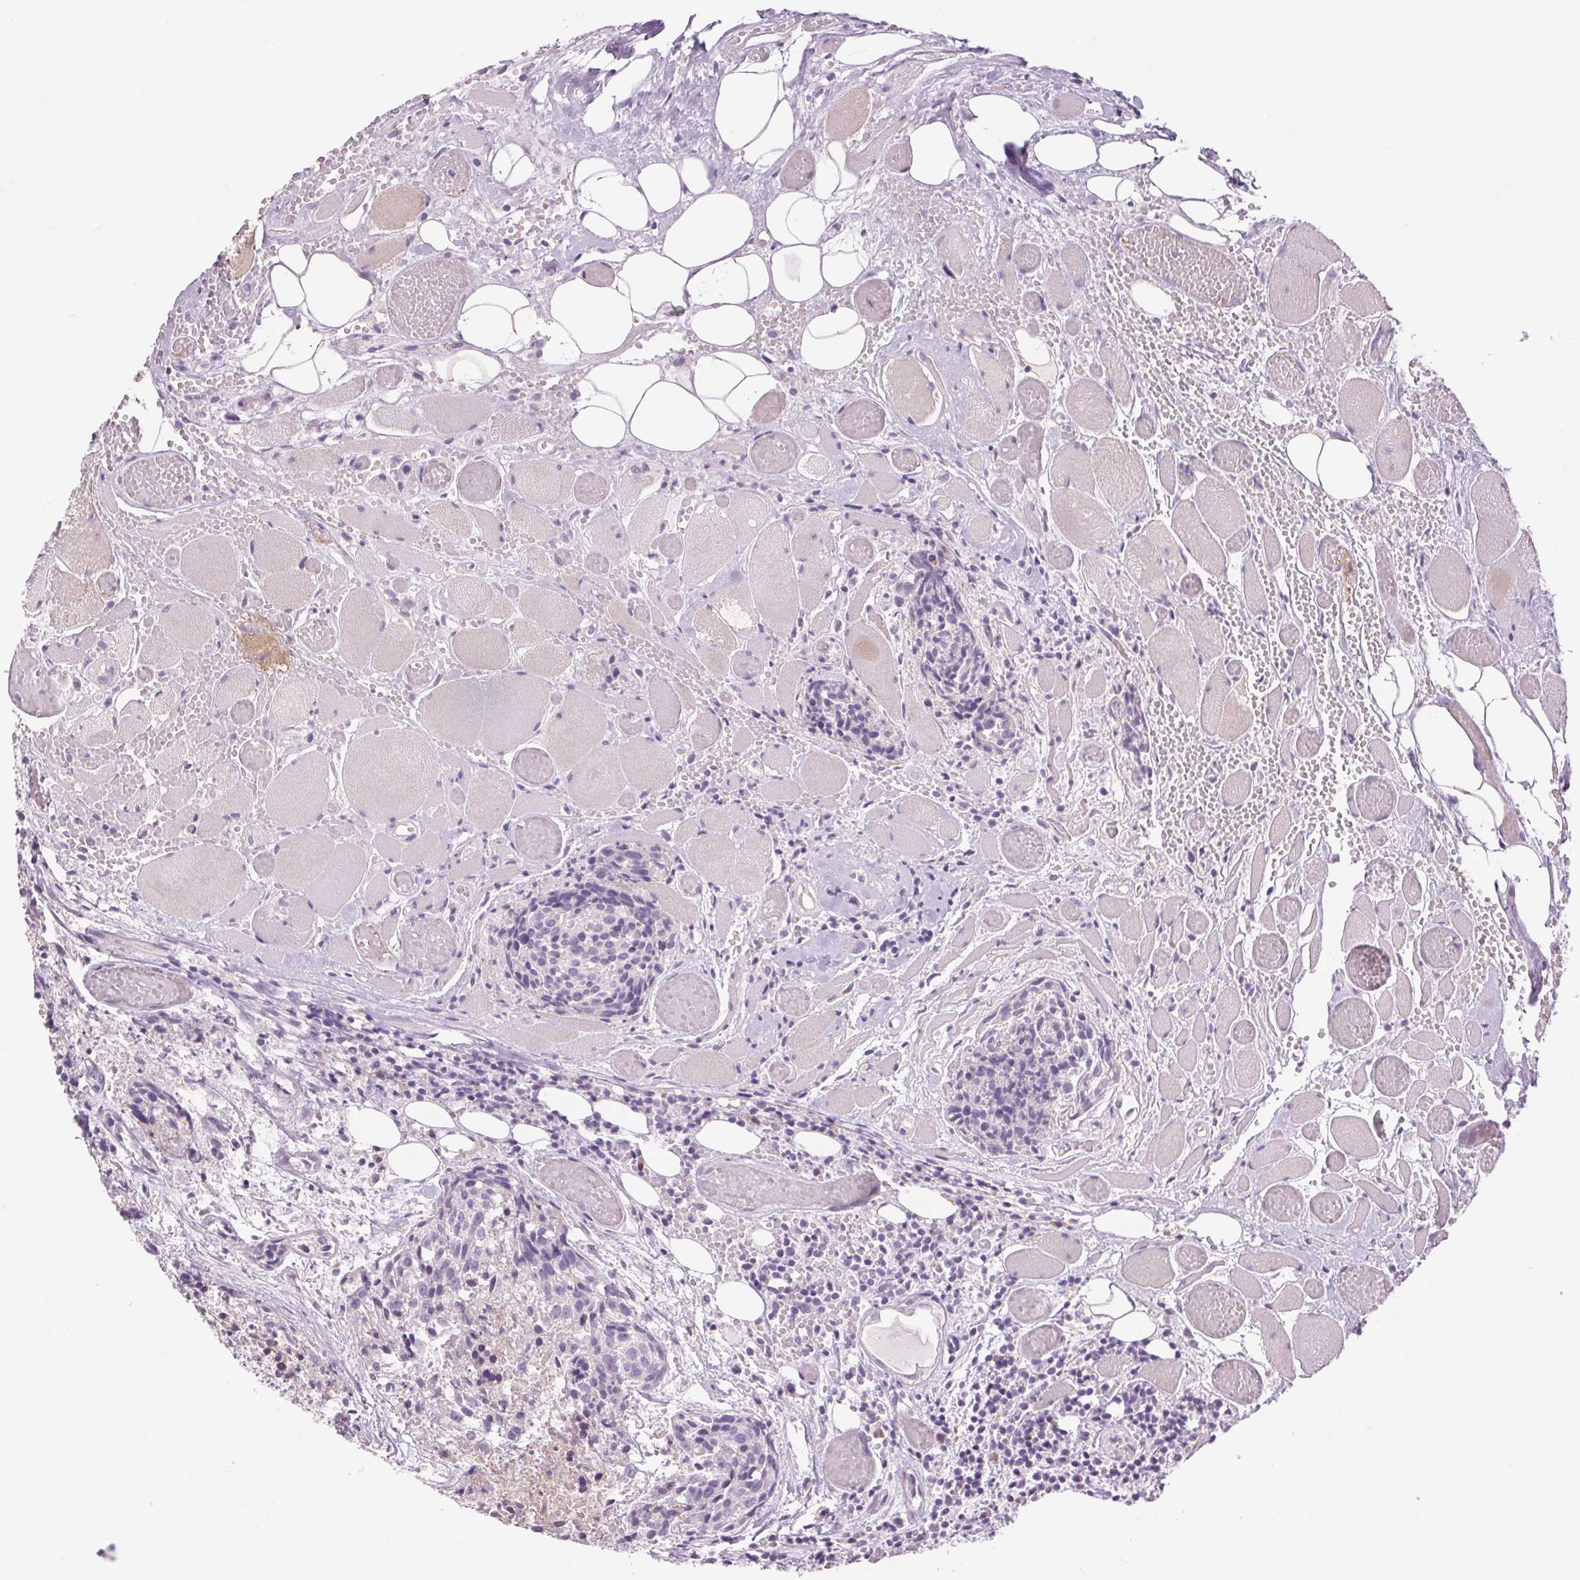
{"staining": {"intensity": "negative", "quantity": "none", "location": "none"}, "tissue": "head and neck cancer", "cell_type": "Tumor cells", "image_type": "cancer", "snomed": [{"axis": "morphology", "description": "Squamous cell carcinoma, NOS"}, {"axis": "topography", "description": "Oral tissue"}, {"axis": "topography", "description": "Head-Neck"}], "caption": "Tumor cells show no significant protein staining in head and neck squamous cell carcinoma.", "gene": "CTNNA3", "patient": {"sex": "male", "age": 64}}